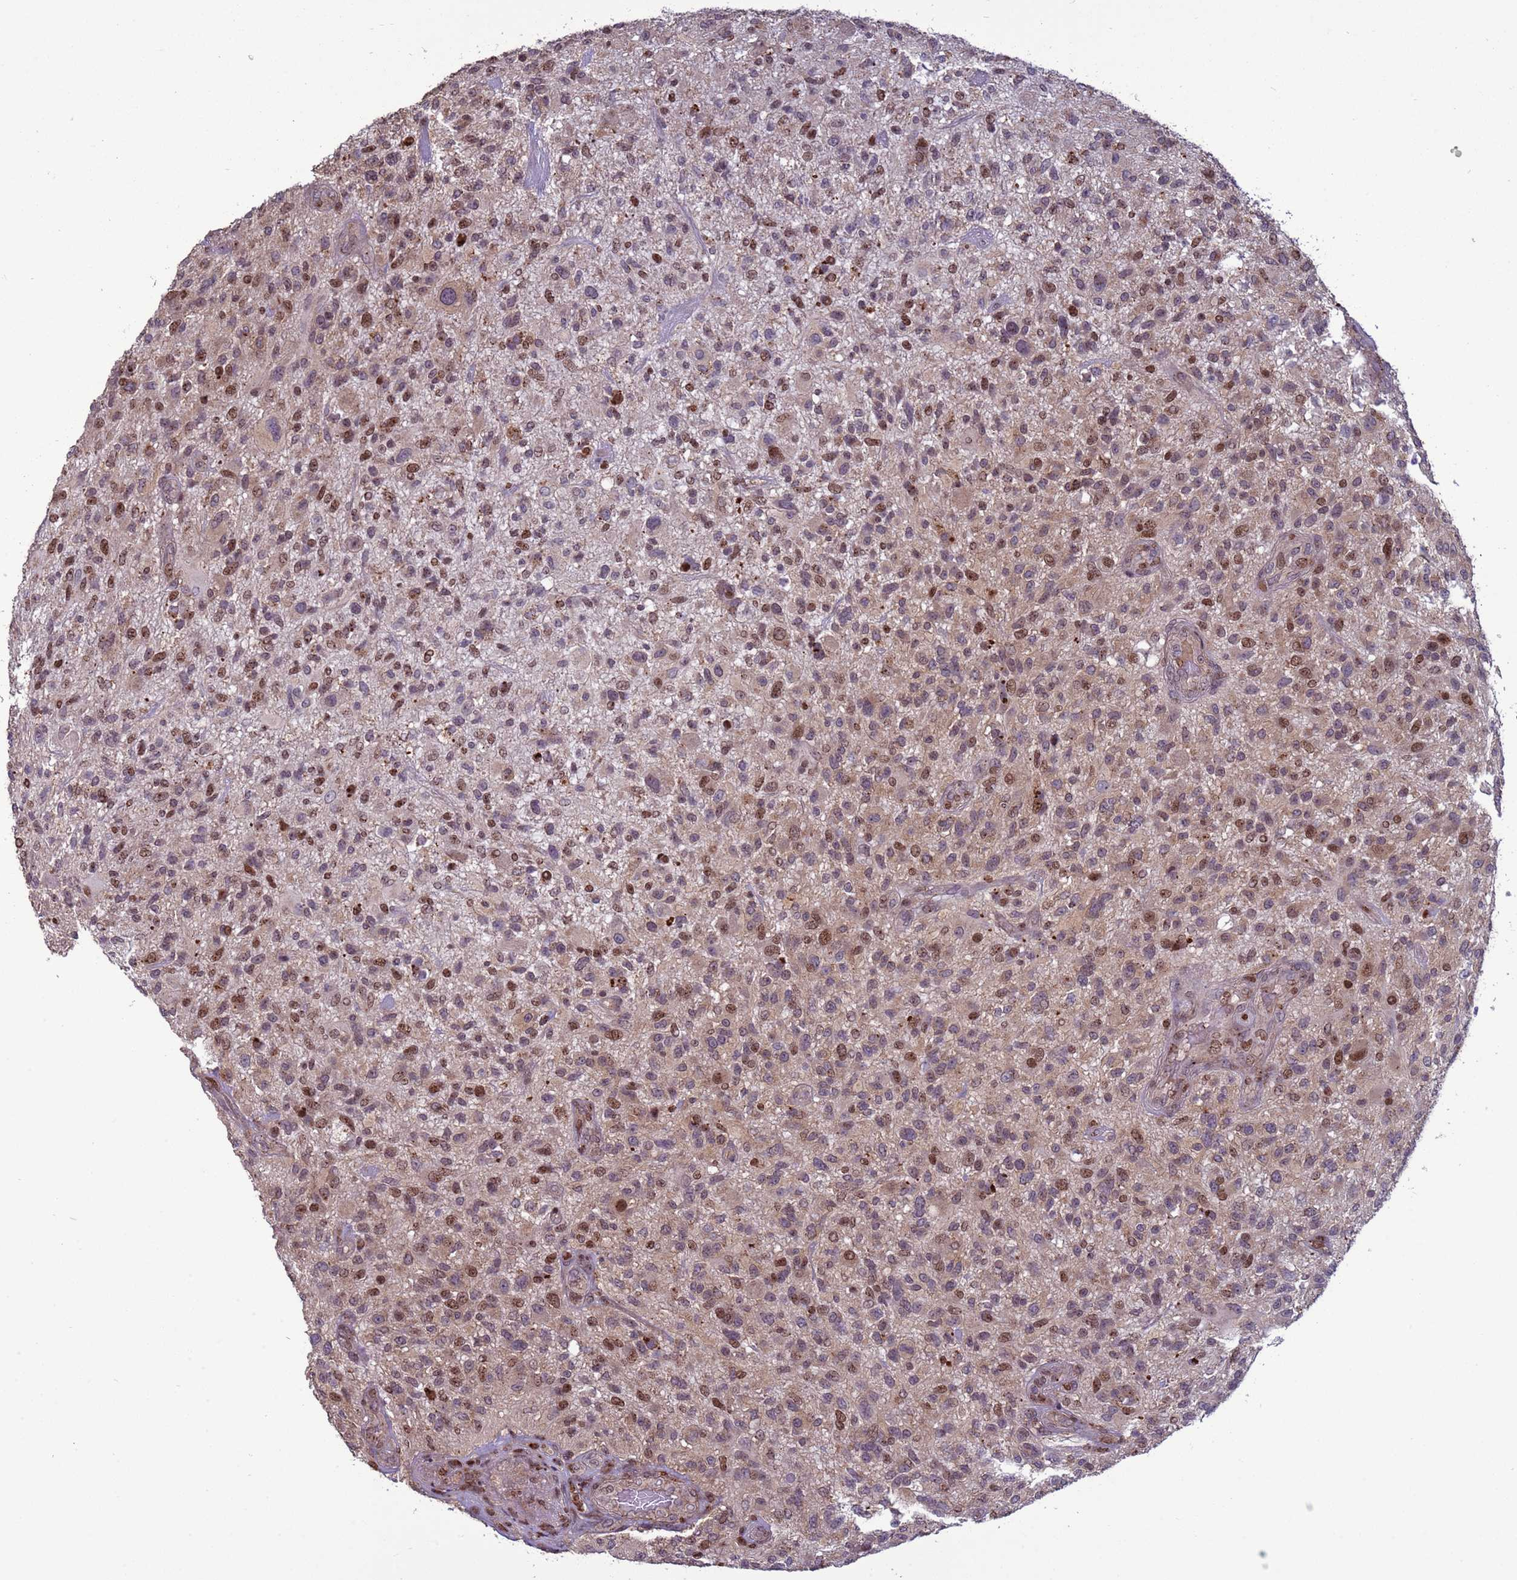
{"staining": {"intensity": "moderate", "quantity": "25%-75%", "location": "nuclear"}, "tissue": "glioma", "cell_type": "Tumor cells", "image_type": "cancer", "snomed": [{"axis": "morphology", "description": "Glioma, malignant, High grade"}, {"axis": "topography", "description": "Brain"}], "caption": "Protein positivity by immunohistochemistry reveals moderate nuclear positivity in about 25%-75% of tumor cells in malignant glioma (high-grade).", "gene": "HGH1", "patient": {"sex": "male", "age": 47}}